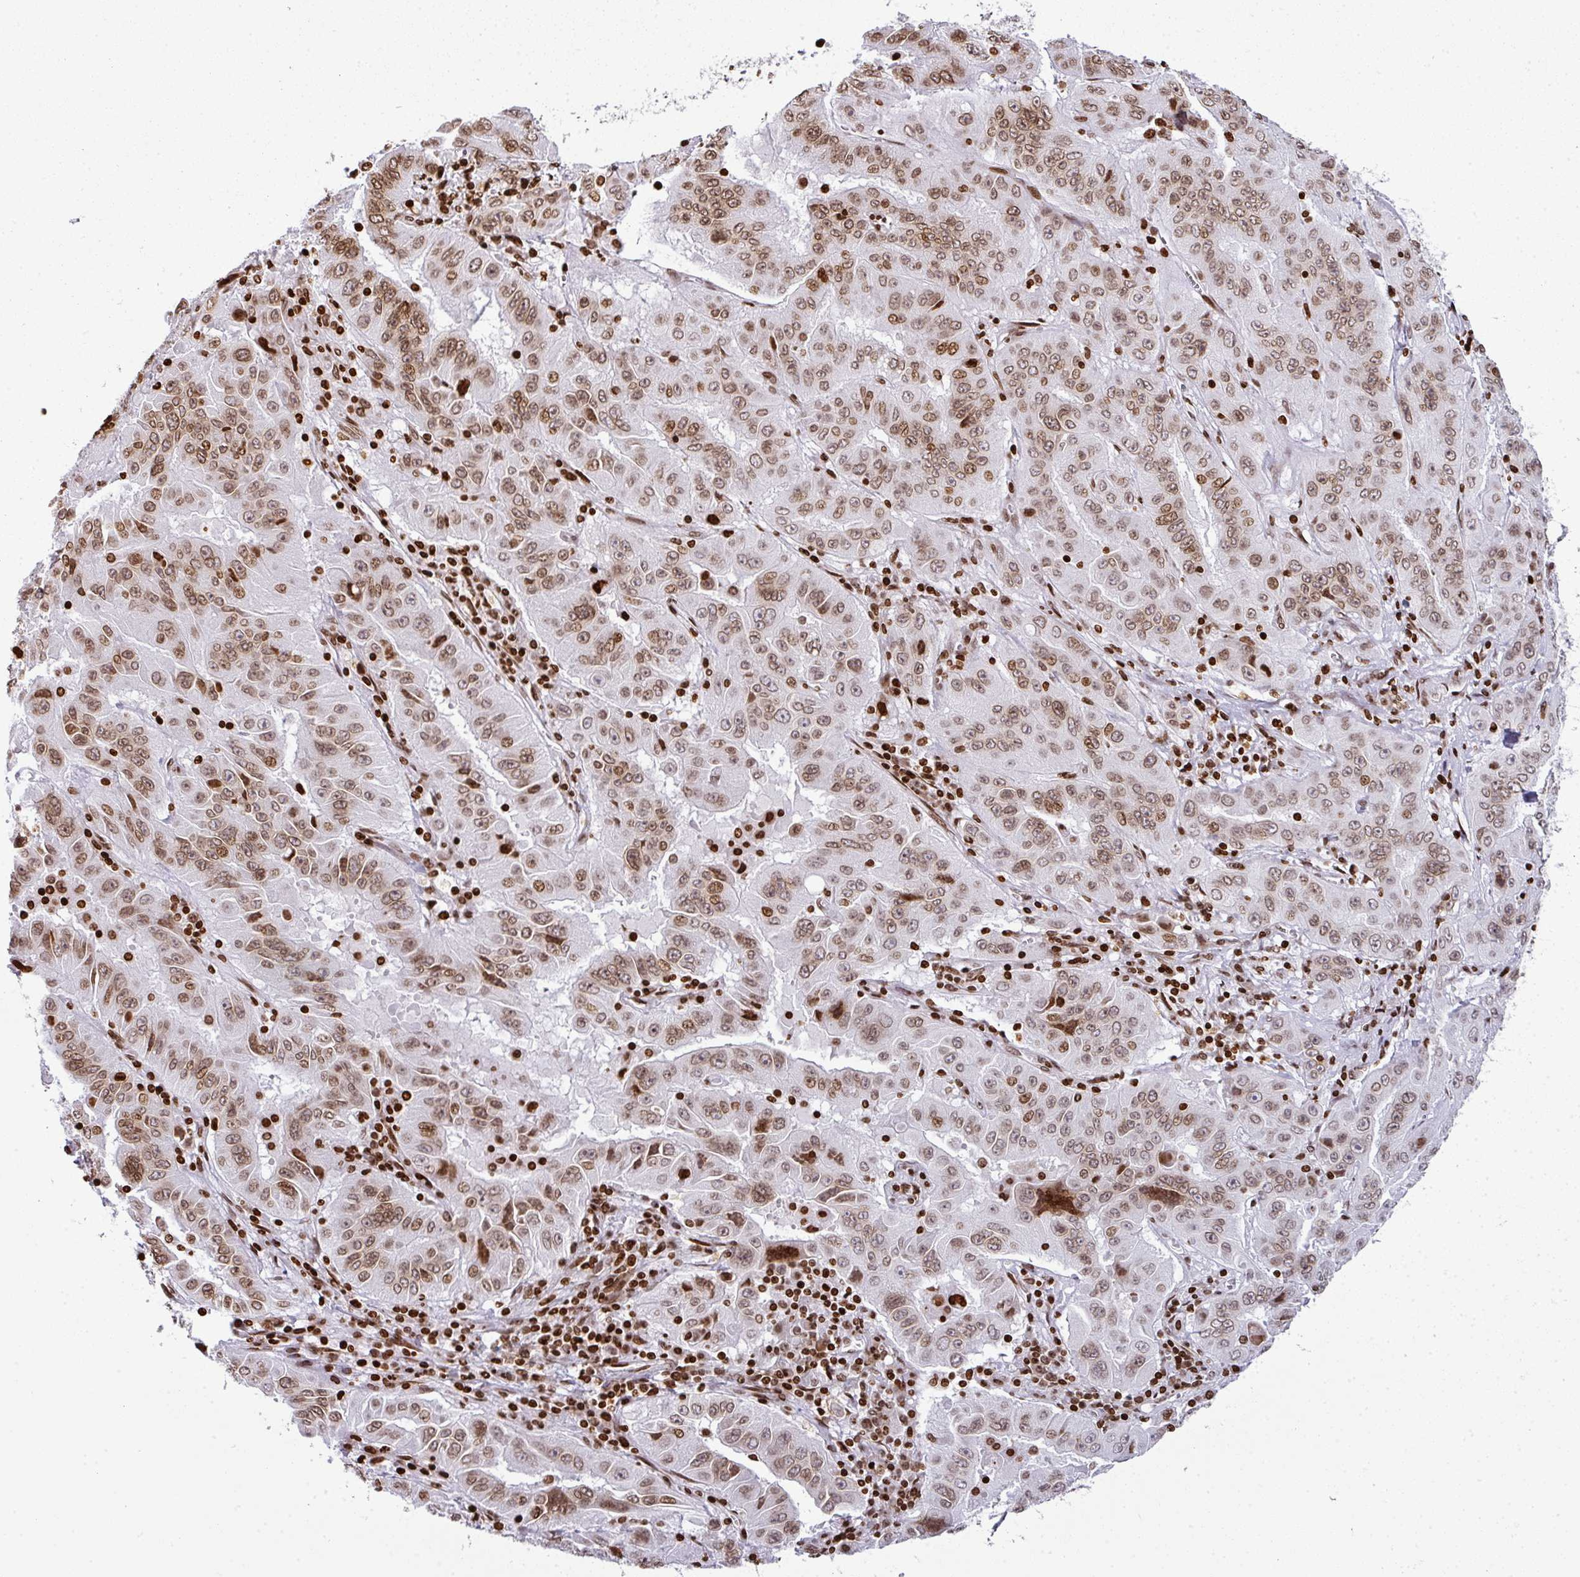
{"staining": {"intensity": "moderate", "quantity": ">75%", "location": "nuclear"}, "tissue": "pancreatic cancer", "cell_type": "Tumor cells", "image_type": "cancer", "snomed": [{"axis": "morphology", "description": "Adenocarcinoma, NOS"}, {"axis": "topography", "description": "Pancreas"}], "caption": "Tumor cells reveal medium levels of moderate nuclear expression in about >75% of cells in pancreatic cancer (adenocarcinoma).", "gene": "RASL11A", "patient": {"sex": "male", "age": 63}}